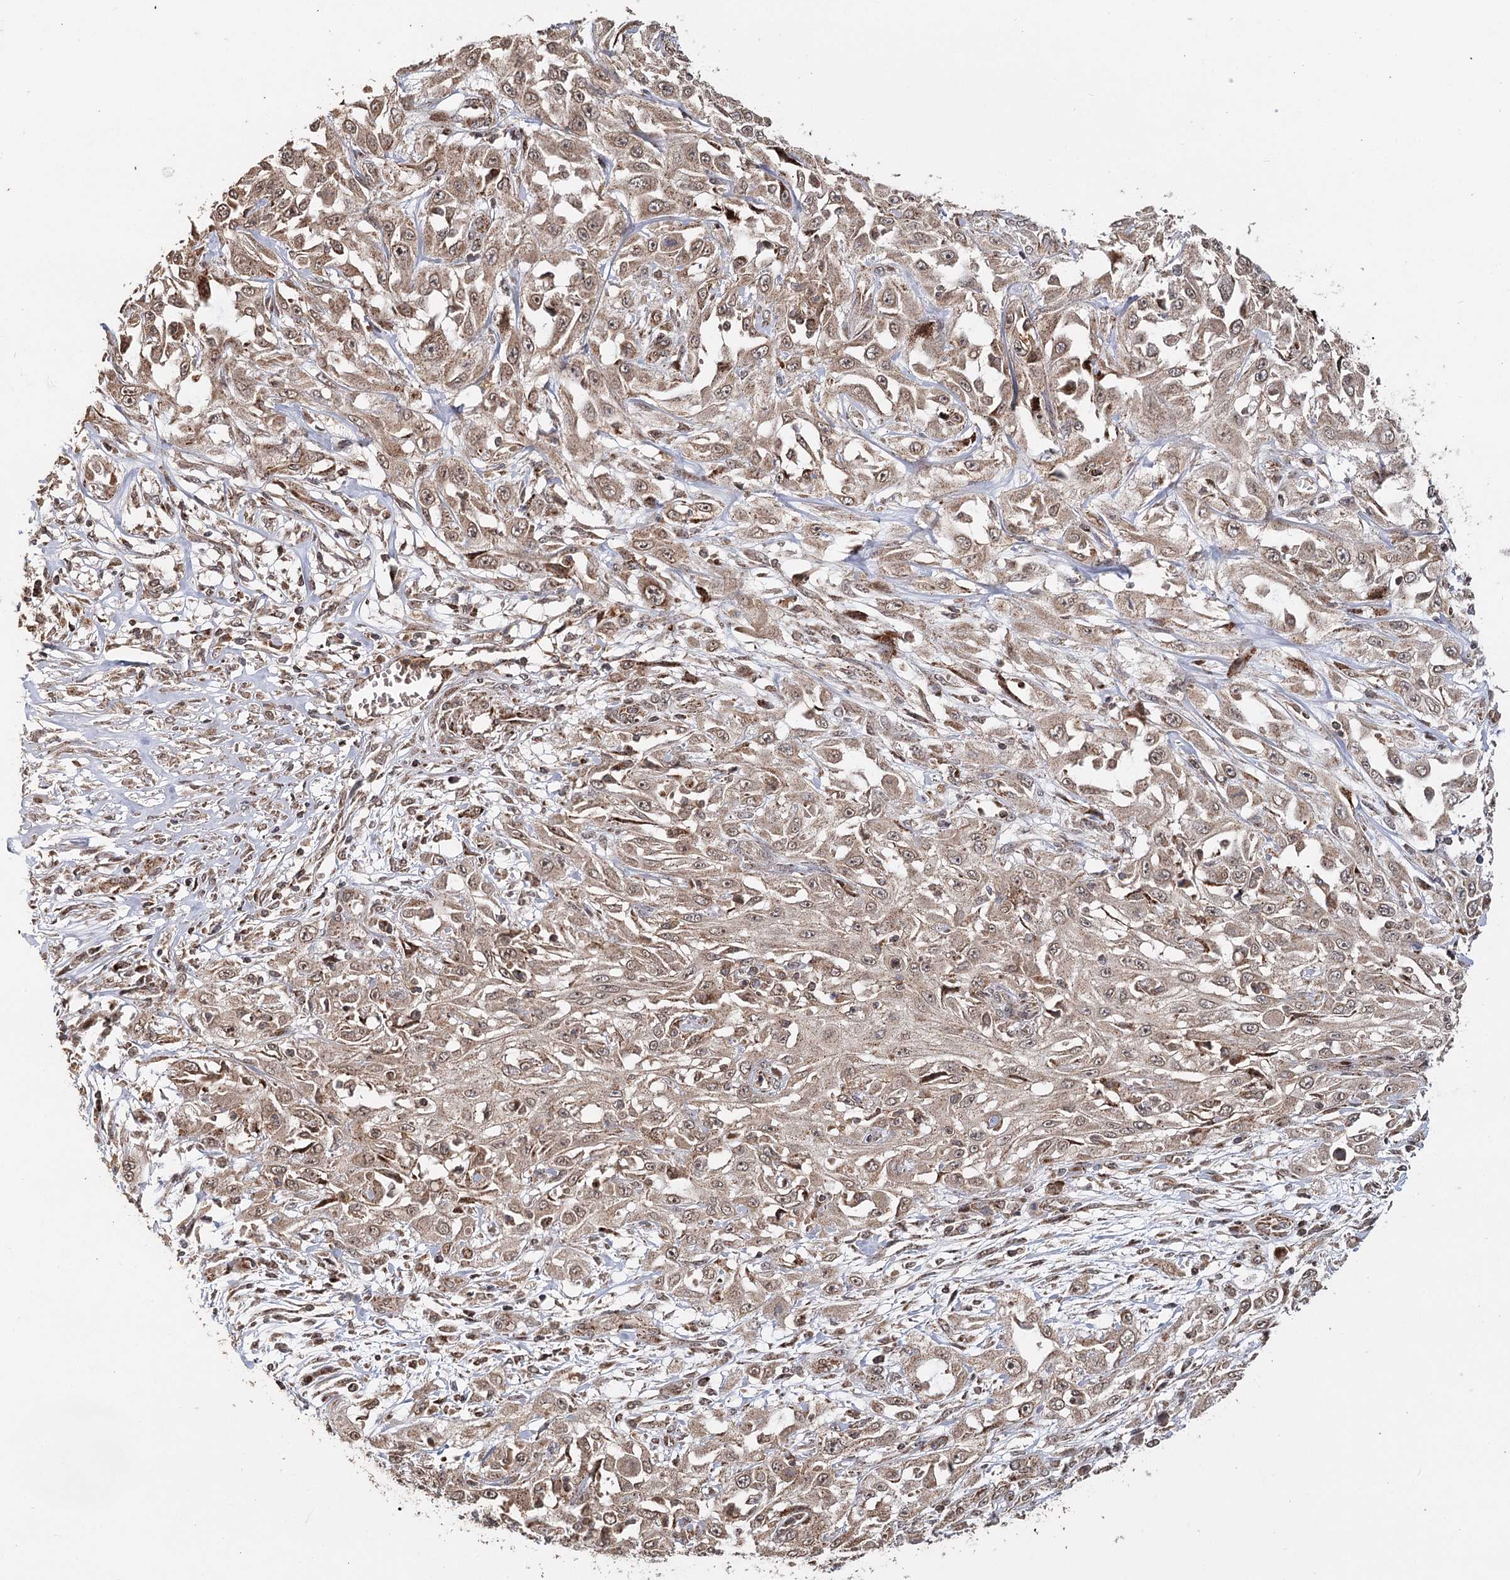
{"staining": {"intensity": "moderate", "quantity": ">75%", "location": "cytoplasmic/membranous"}, "tissue": "skin cancer", "cell_type": "Tumor cells", "image_type": "cancer", "snomed": [{"axis": "morphology", "description": "Squamous cell carcinoma, NOS"}, {"axis": "morphology", "description": "Squamous cell carcinoma, metastatic, NOS"}, {"axis": "topography", "description": "Skin"}, {"axis": "topography", "description": "Lymph node"}], "caption": "Tumor cells demonstrate medium levels of moderate cytoplasmic/membranous expression in approximately >75% of cells in skin squamous cell carcinoma.", "gene": "ZNRF3", "patient": {"sex": "male", "age": 75}}